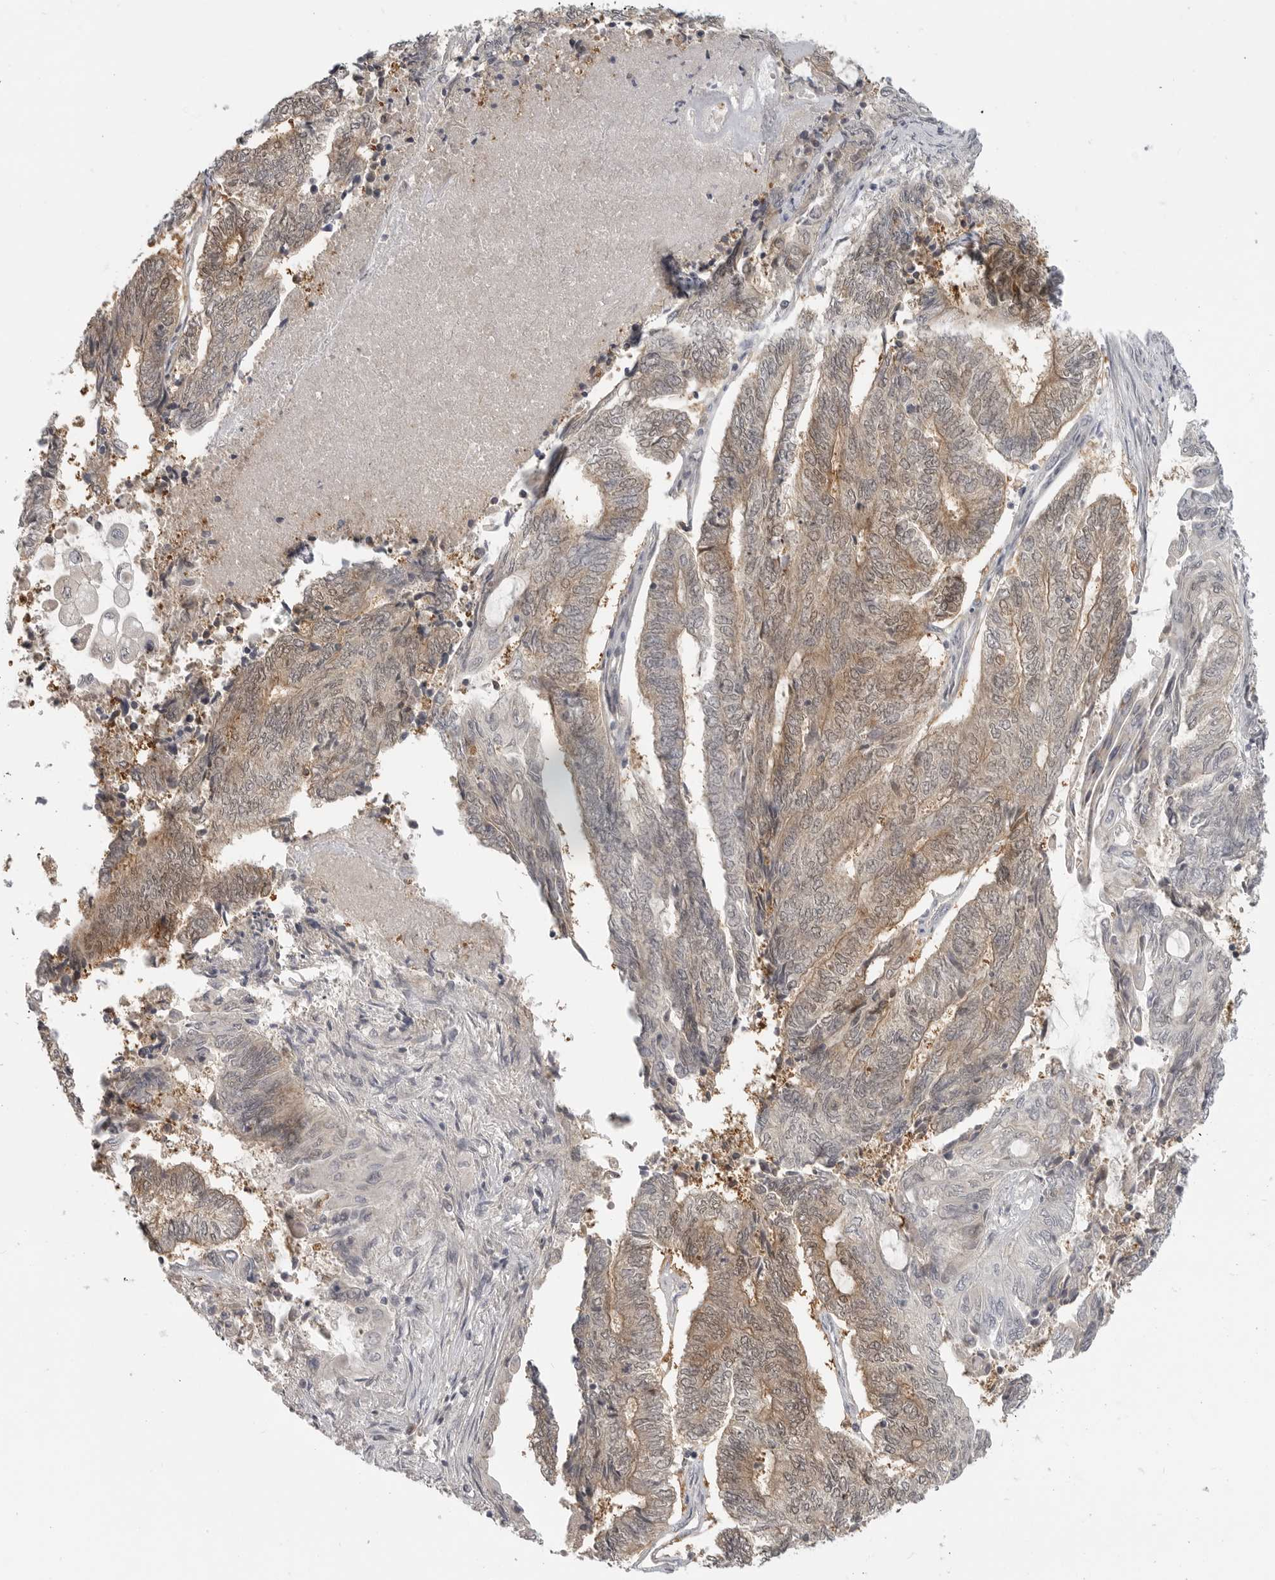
{"staining": {"intensity": "moderate", "quantity": "25%-75%", "location": "cytoplasmic/membranous,nuclear"}, "tissue": "endometrial cancer", "cell_type": "Tumor cells", "image_type": "cancer", "snomed": [{"axis": "morphology", "description": "Adenocarcinoma, NOS"}, {"axis": "topography", "description": "Uterus"}, {"axis": "topography", "description": "Endometrium"}], "caption": "Approximately 25%-75% of tumor cells in adenocarcinoma (endometrial) exhibit moderate cytoplasmic/membranous and nuclear protein staining as visualized by brown immunohistochemical staining.", "gene": "CEP295NL", "patient": {"sex": "female", "age": 70}}